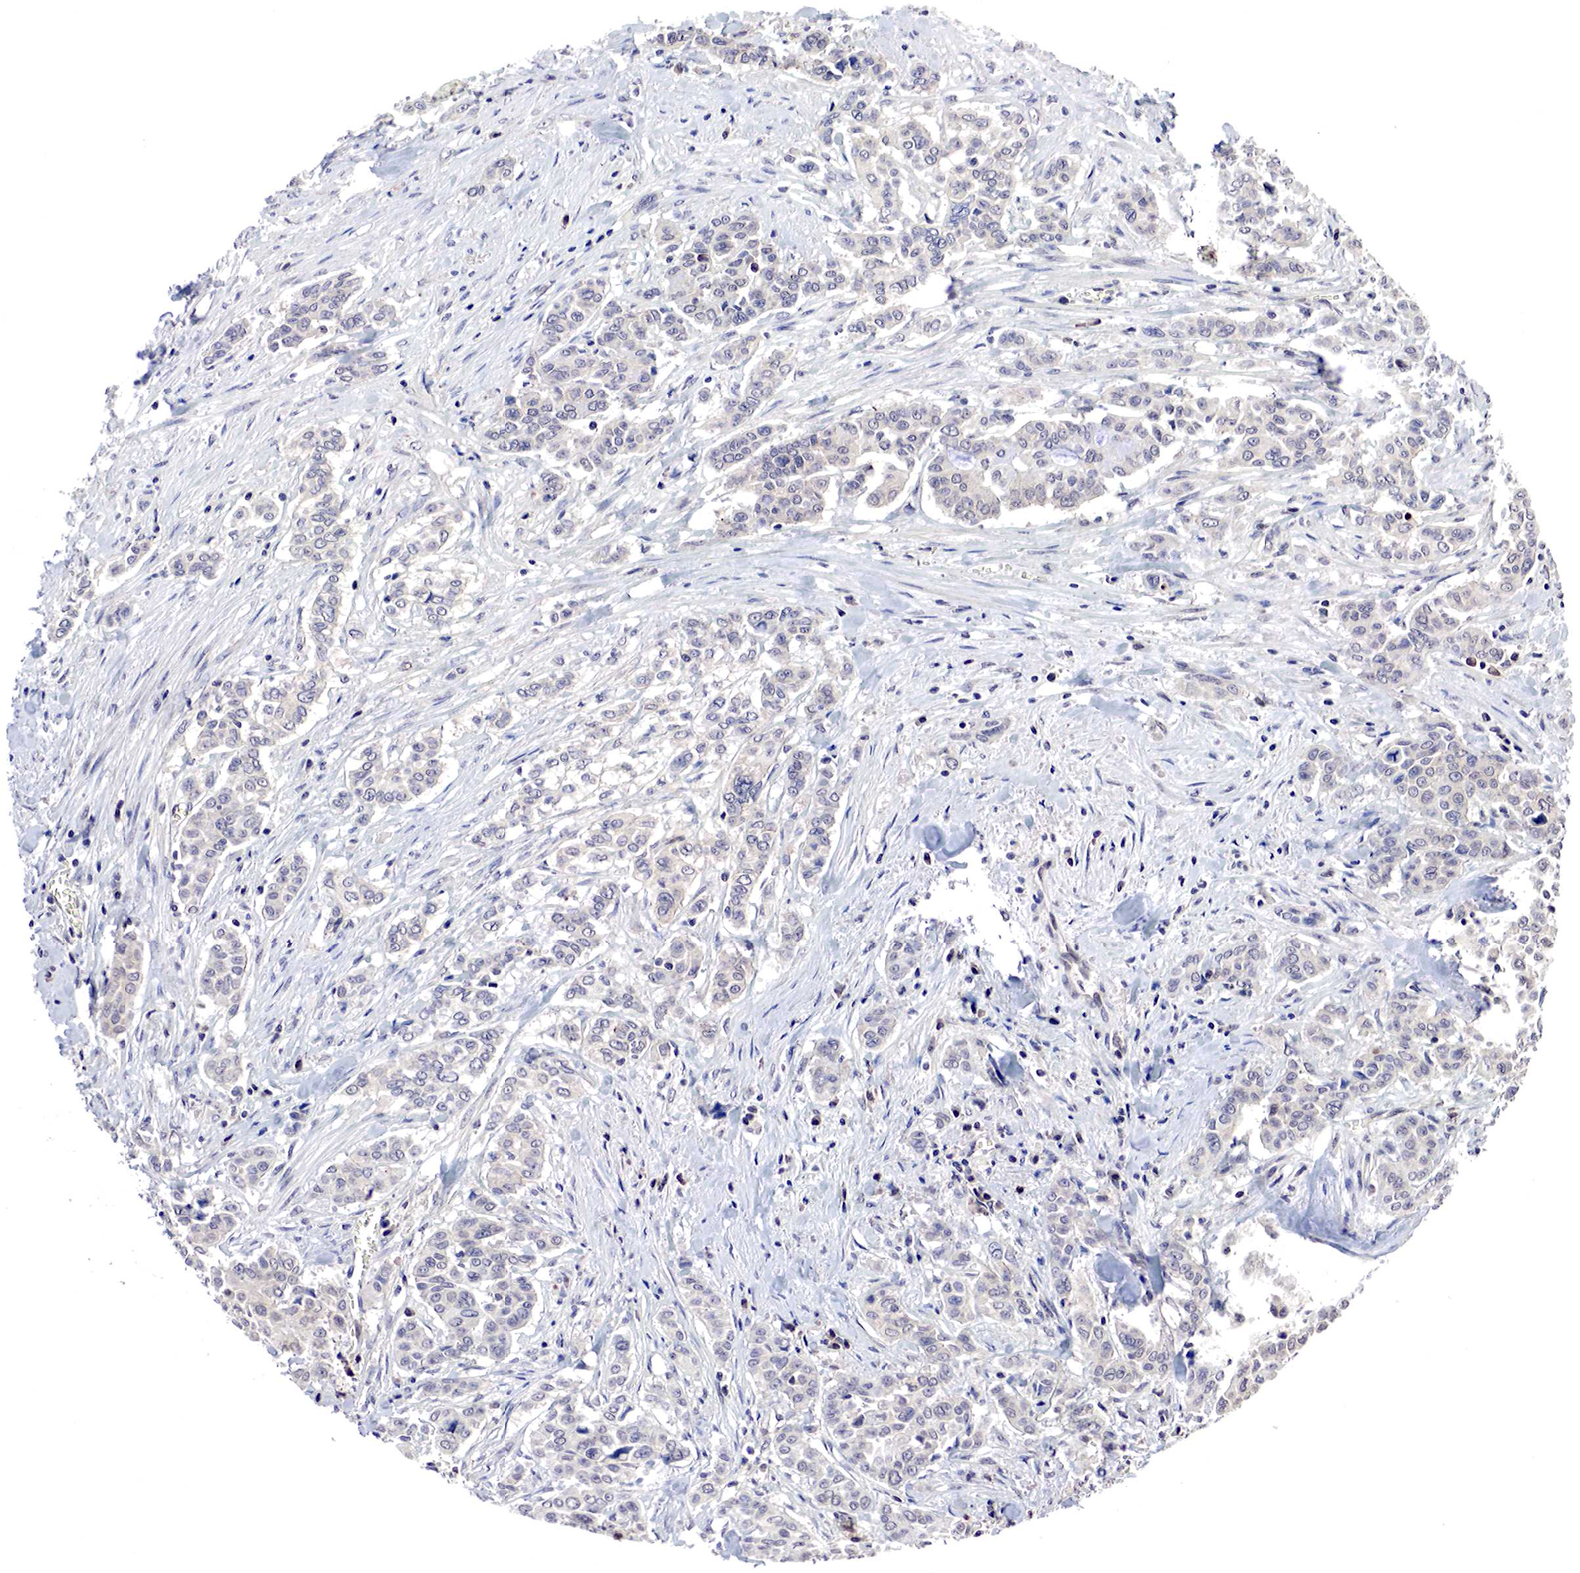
{"staining": {"intensity": "weak", "quantity": "<25%", "location": "cytoplasmic/membranous"}, "tissue": "pancreatic cancer", "cell_type": "Tumor cells", "image_type": "cancer", "snomed": [{"axis": "morphology", "description": "Adenocarcinoma, NOS"}, {"axis": "topography", "description": "Pancreas"}], "caption": "IHC photomicrograph of neoplastic tissue: human pancreatic adenocarcinoma stained with DAB exhibits no significant protein positivity in tumor cells.", "gene": "DACH2", "patient": {"sex": "female", "age": 52}}